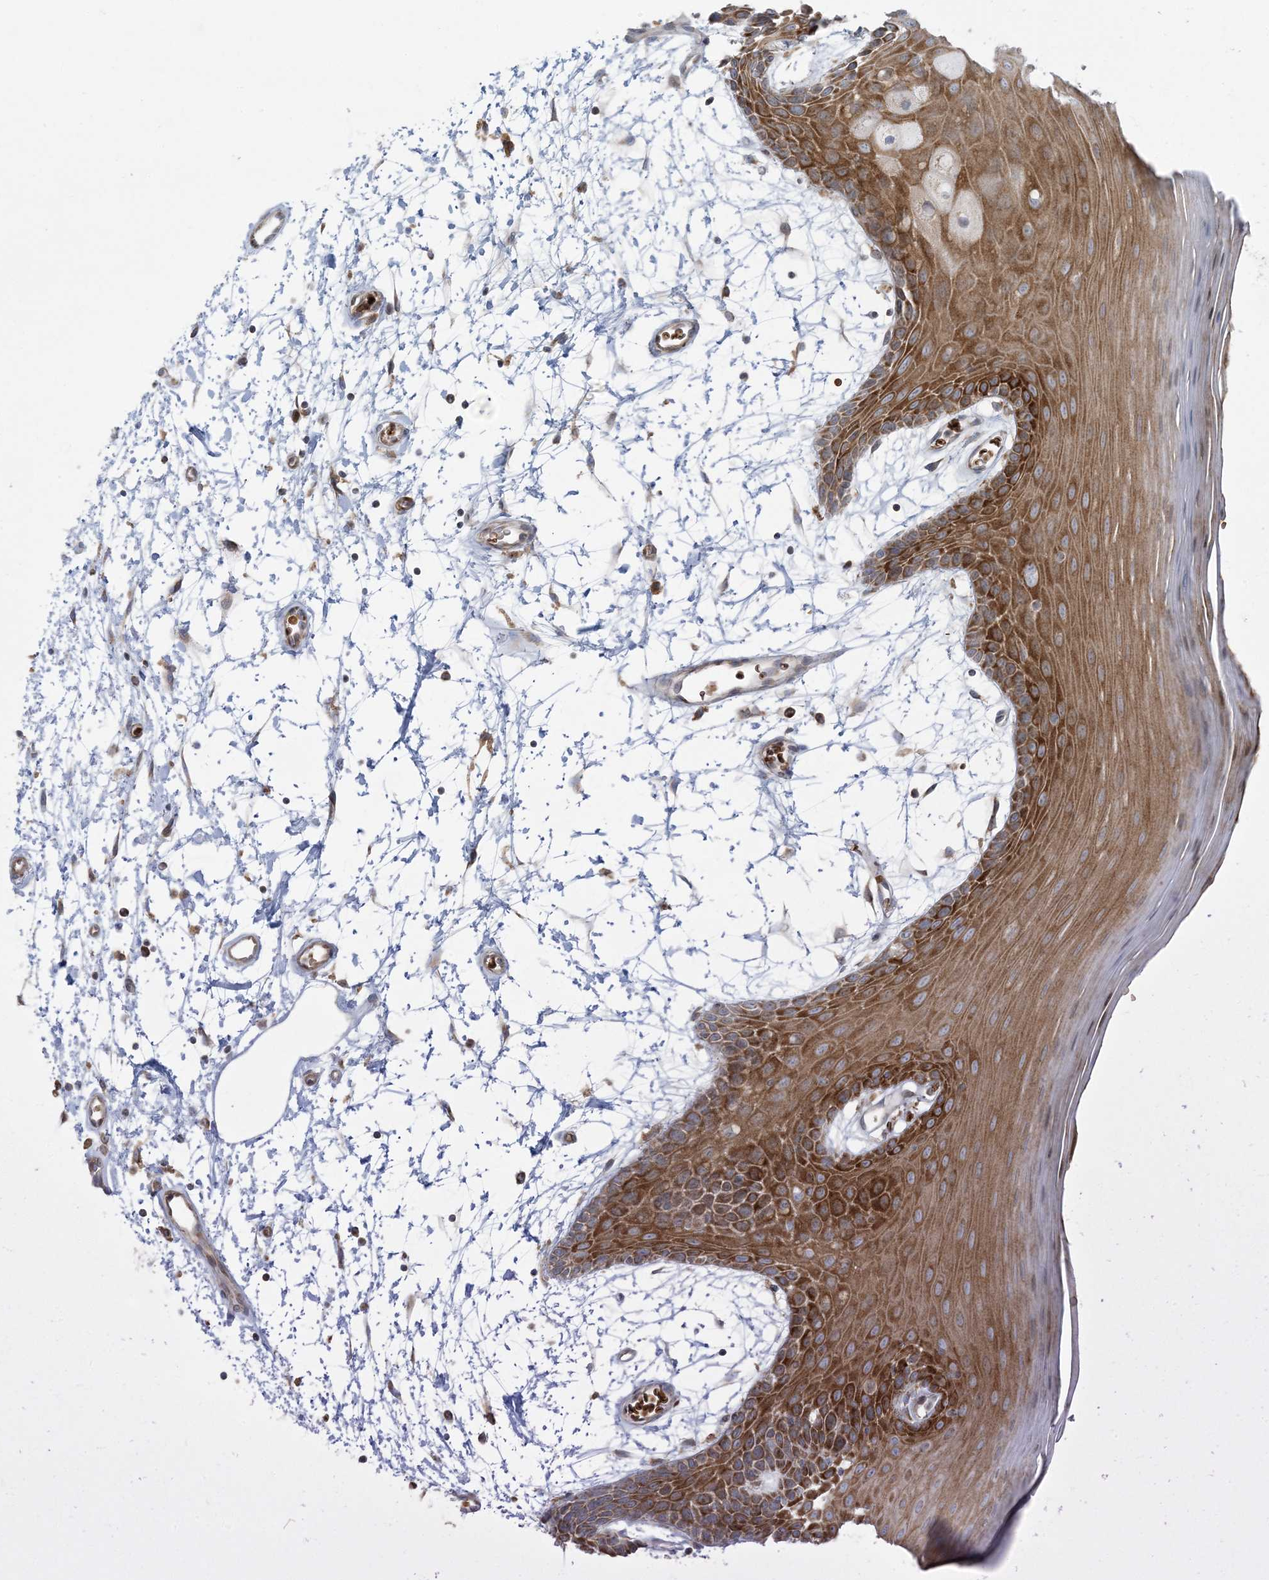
{"staining": {"intensity": "strong", "quantity": ">75%", "location": "cytoplasmic/membranous"}, "tissue": "oral mucosa", "cell_type": "Squamous epithelial cells", "image_type": "normal", "snomed": [{"axis": "morphology", "description": "Normal tissue, NOS"}, {"axis": "topography", "description": "Skeletal muscle"}, {"axis": "topography", "description": "Oral tissue"}, {"axis": "topography", "description": "Salivary gland"}, {"axis": "topography", "description": "Peripheral nerve tissue"}], "caption": "Immunohistochemistry (DAB (3,3'-diaminobenzidine)) staining of benign oral mucosa displays strong cytoplasmic/membranous protein positivity in approximately >75% of squamous epithelial cells. (Brightfield microscopy of DAB IHC at high magnification).", "gene": "PIK3R4", "patient": {"sex": "male", "age": 54}}